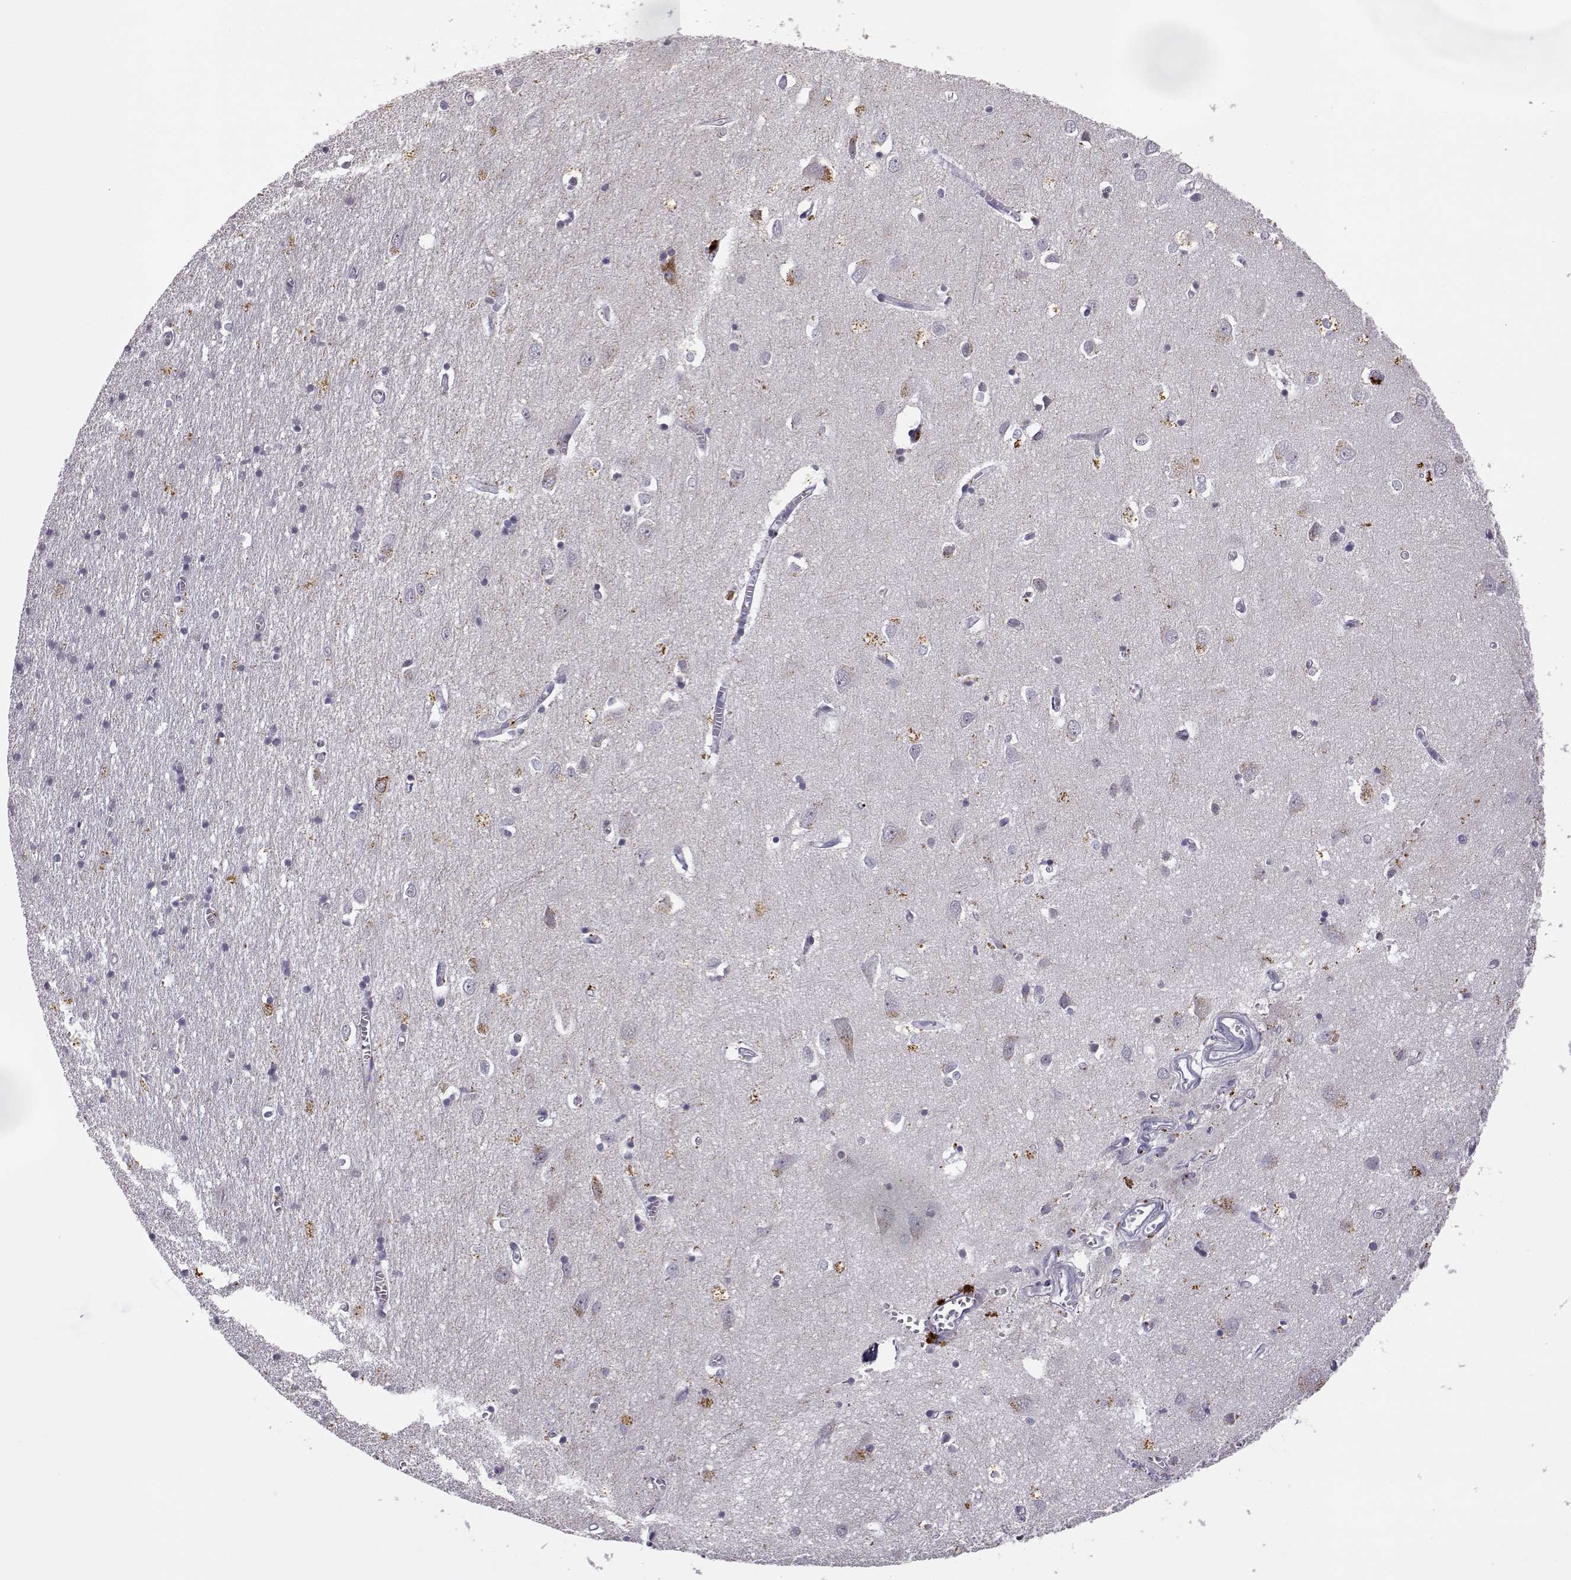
{"staining": {"intensity": "negative", "quantity": "none", "location": "none"}, "tissue": "cerebral cortex", "cell_type": "Endothelial cells", "image_type": "normal", "snomed": [{"axis": "morphology", "description": "Normal tissue, NOS"}, {"axis": "topography", "description": "Cerebral cortex"}], "caption": "This is a micrograph of IHC staining of unremarkable cerebral cortex, which shows no positivity in endothelial cells.", "gene": "VGF", "patient": {"sex": "male", "age": 70}}